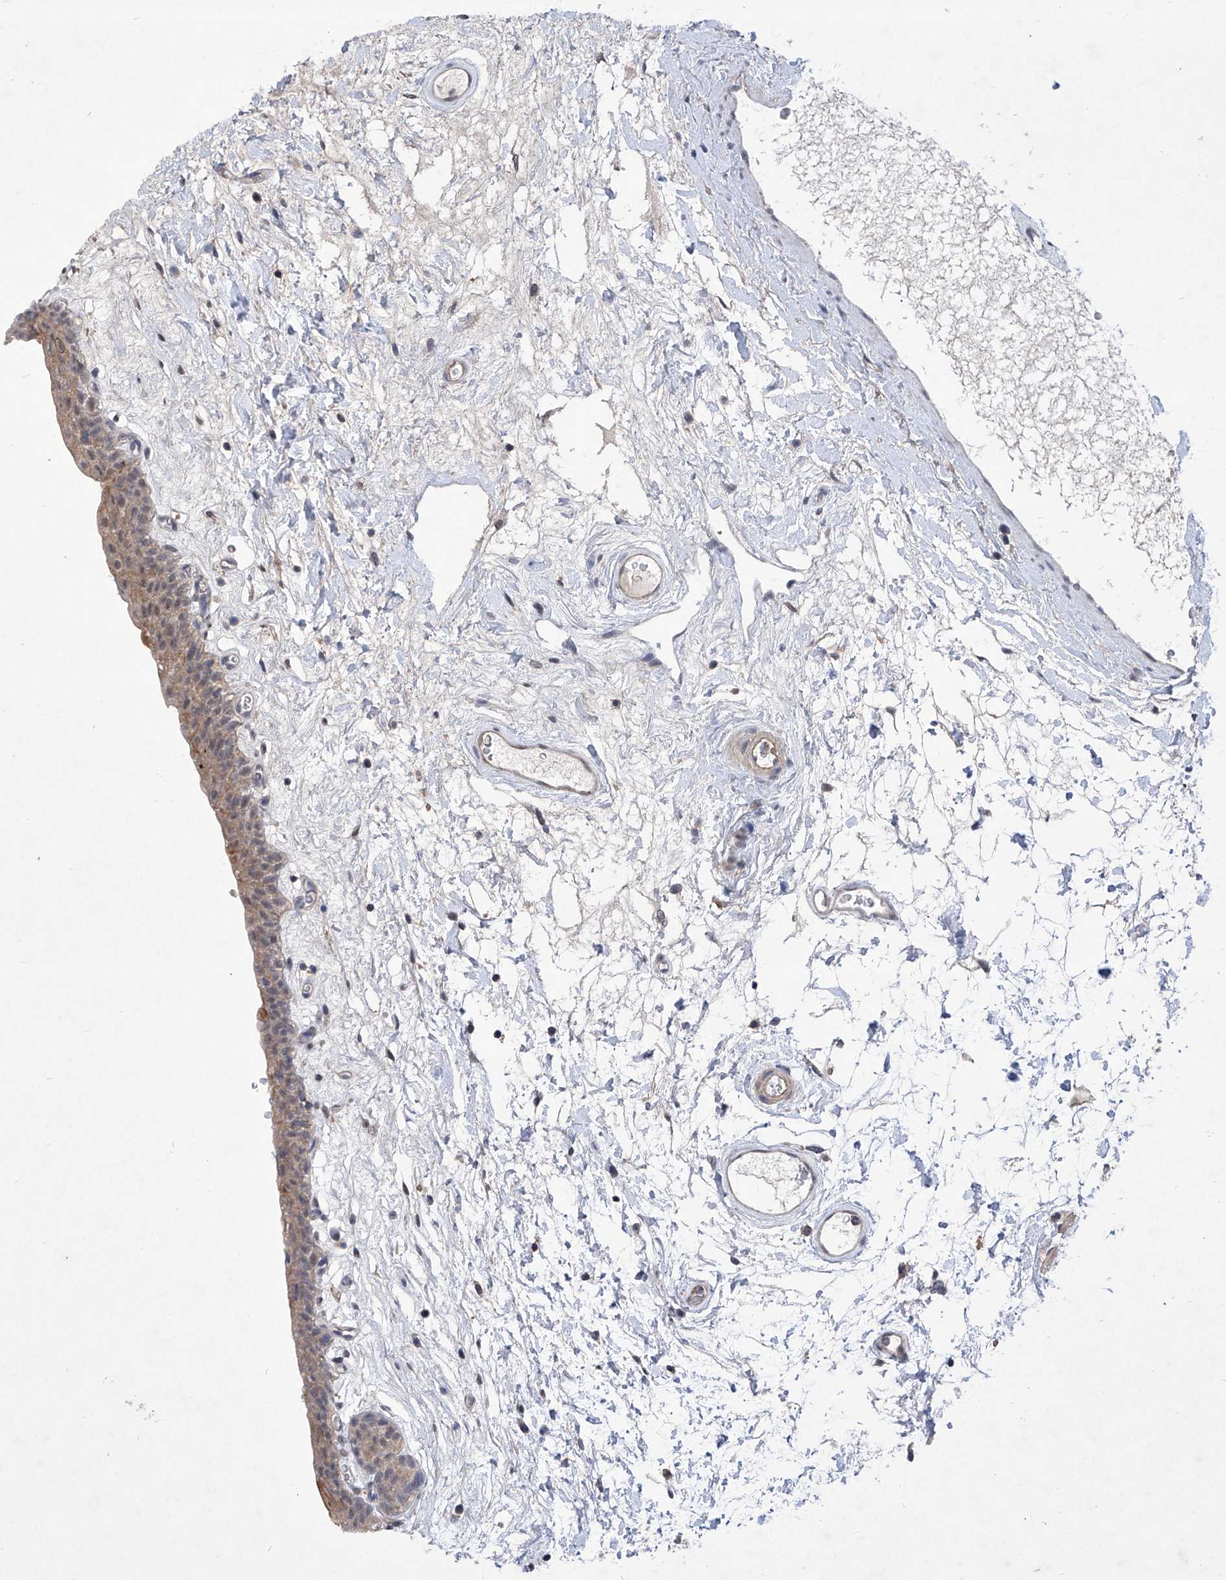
{"staining": {"intensity": "moderate", "quantity": "25%-75%", "location": "cytoplasmic/membranous"}, "tissue": "urinary bladder", "cell_type": "Urothelial cells", "image_type": "normal", "snomed": [{"axis": "morphology", "description": "Normal tissue, NOS"}, {"axis": "topography", "description": "Urinary bladder"}], "caption": "Moderate cytoplasmic/membranous expression is seen in about 25%-75% of urothelial cells in unremarkable urinary bladder. (Brightfield microscopy of DAB IHC at high magnification).", "gene": "KIFC2", "patient": {"sex": "male", "age": 83}}